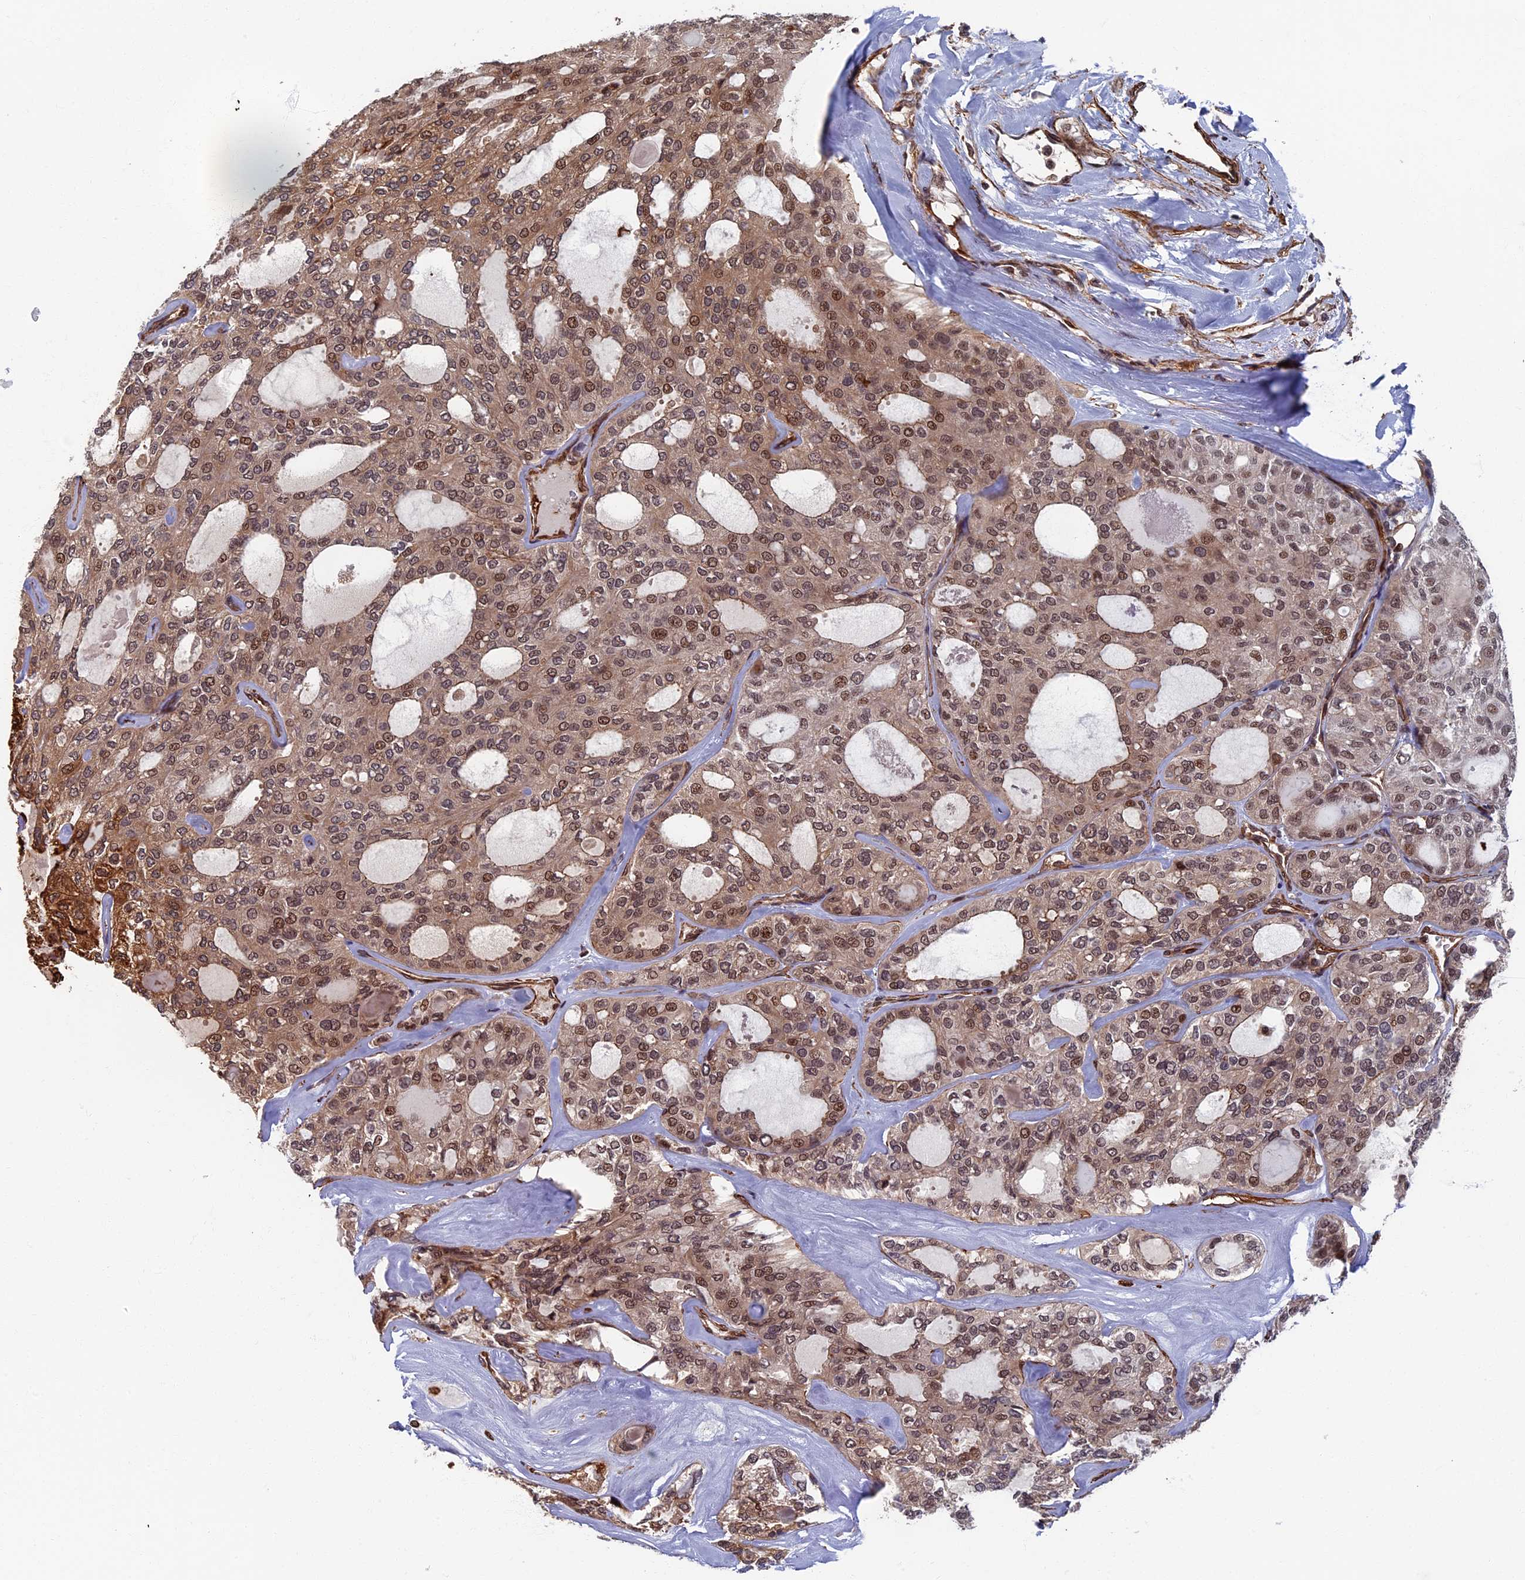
{"staining": {"intensity": "moderate", "quantity": "25%-75%", "location": "cytoplasmic/membranous,nuclear"}, "tissue": "thyroid cancer", "cell_type": "Tumor cells", "image_type": "cancer", "snomed": [{"axis": "morphology", "description": "Follicular adenoma carcinoma, NOS"}, {"axis": "topography", "description": "Thyroid gland"}], "caption": "Moderate cytoplasmic/membranous and nuclear protein staining is identified in about 25%-75% of tumor cells in follicular adenoma carcinoma (thyroid).", "gene": "CTDP1", "patient": {"sex": "male", "age": 75}}